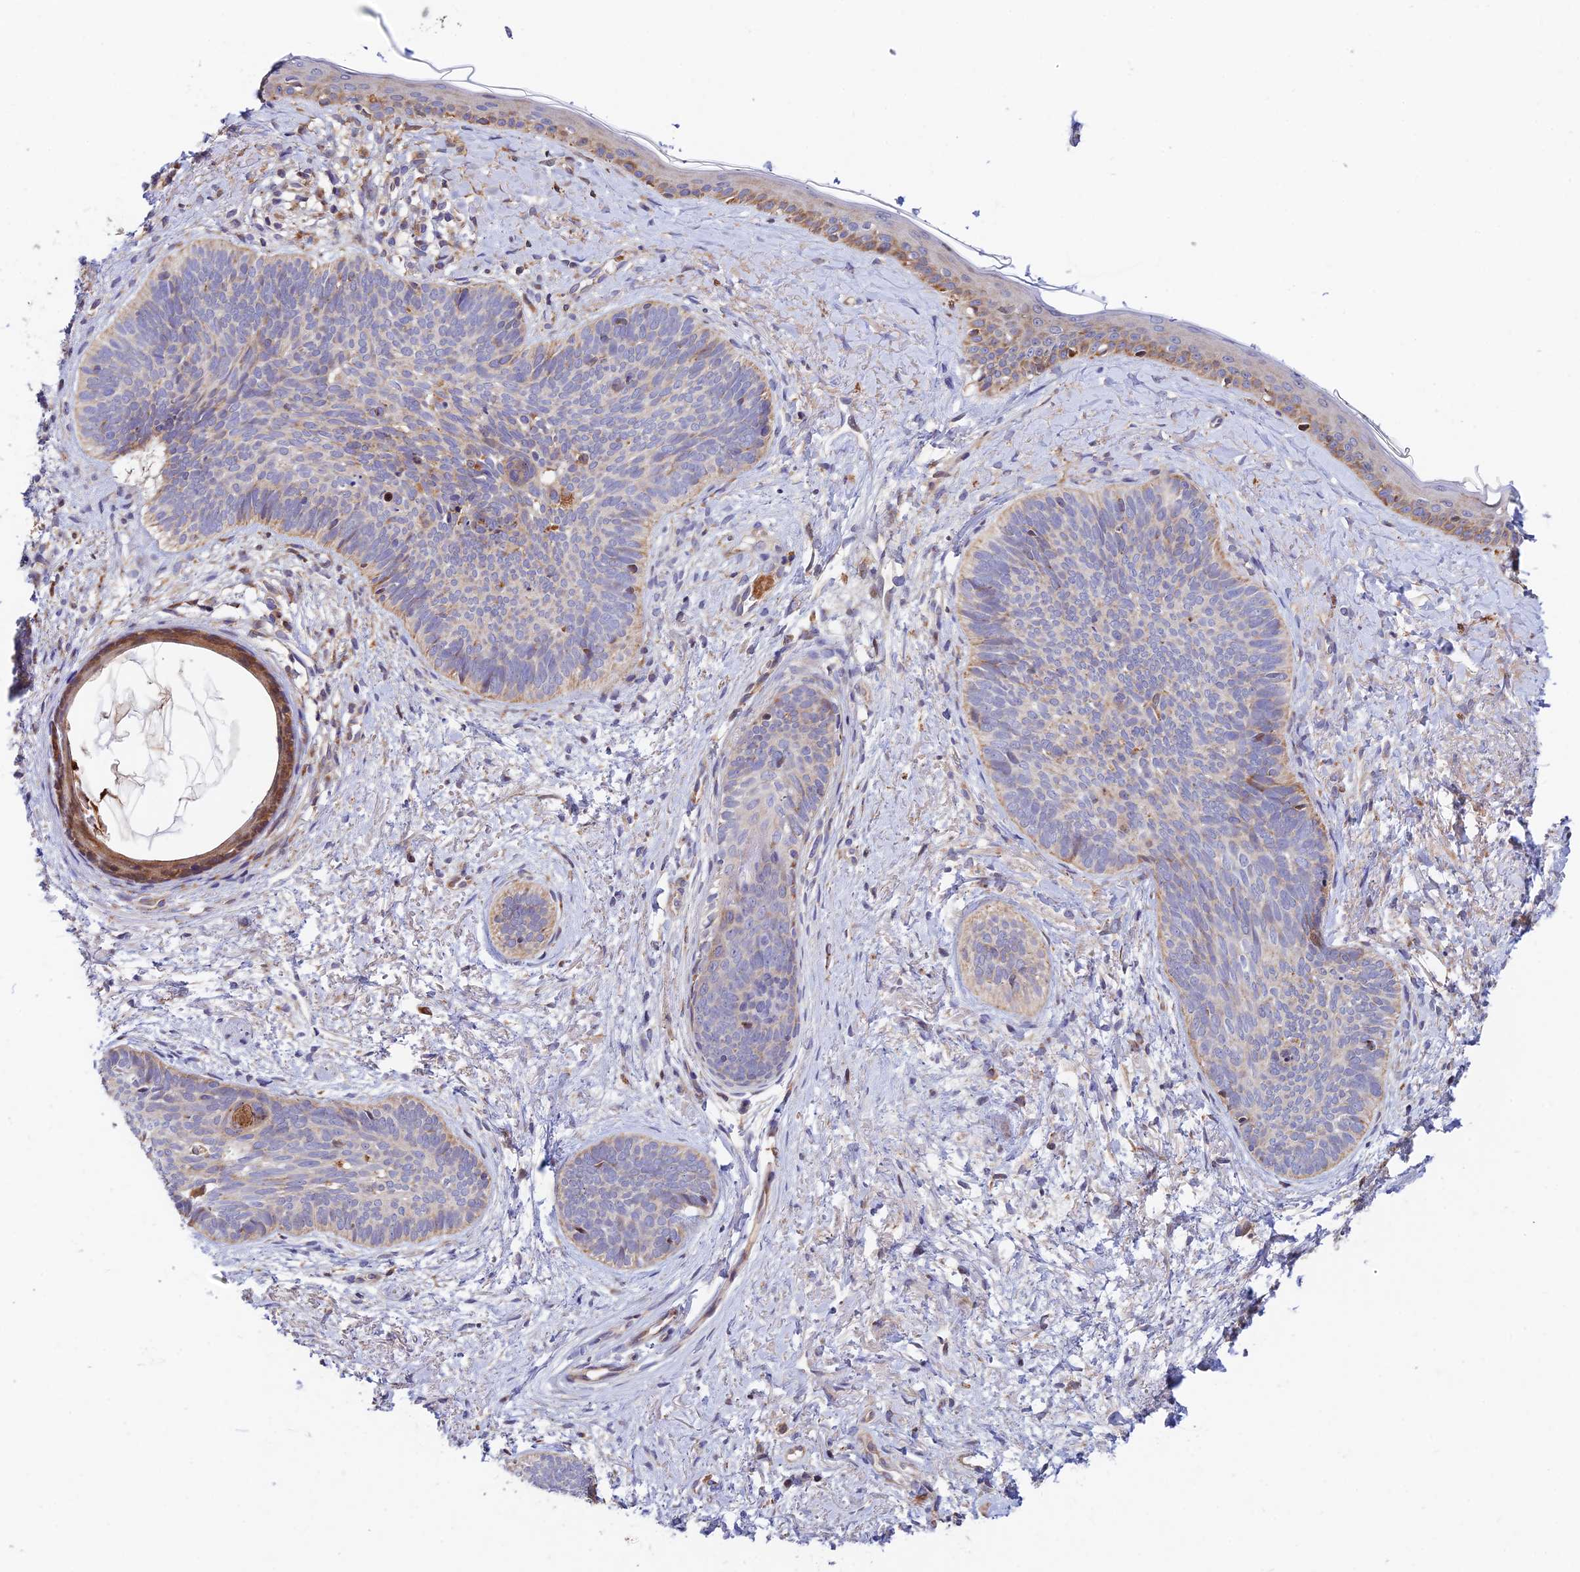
{"staining": {"intensity": "negative", "quantity": "none", "location": "none"}, "tissue": "skin cancer", "cell_type": "Tumor cells", "image_type": "cancer", "snomed": [{"axis": "morphology", "description": "Basal cell carcinoma"}, {"axis": "topography", "description": "Skin"}], "caption": "IHC of basal cell carcinoma (skin) shows no staining in tumor cells.", "gene": "FUOM", "patient": {"sex": "female", "age": 81}}